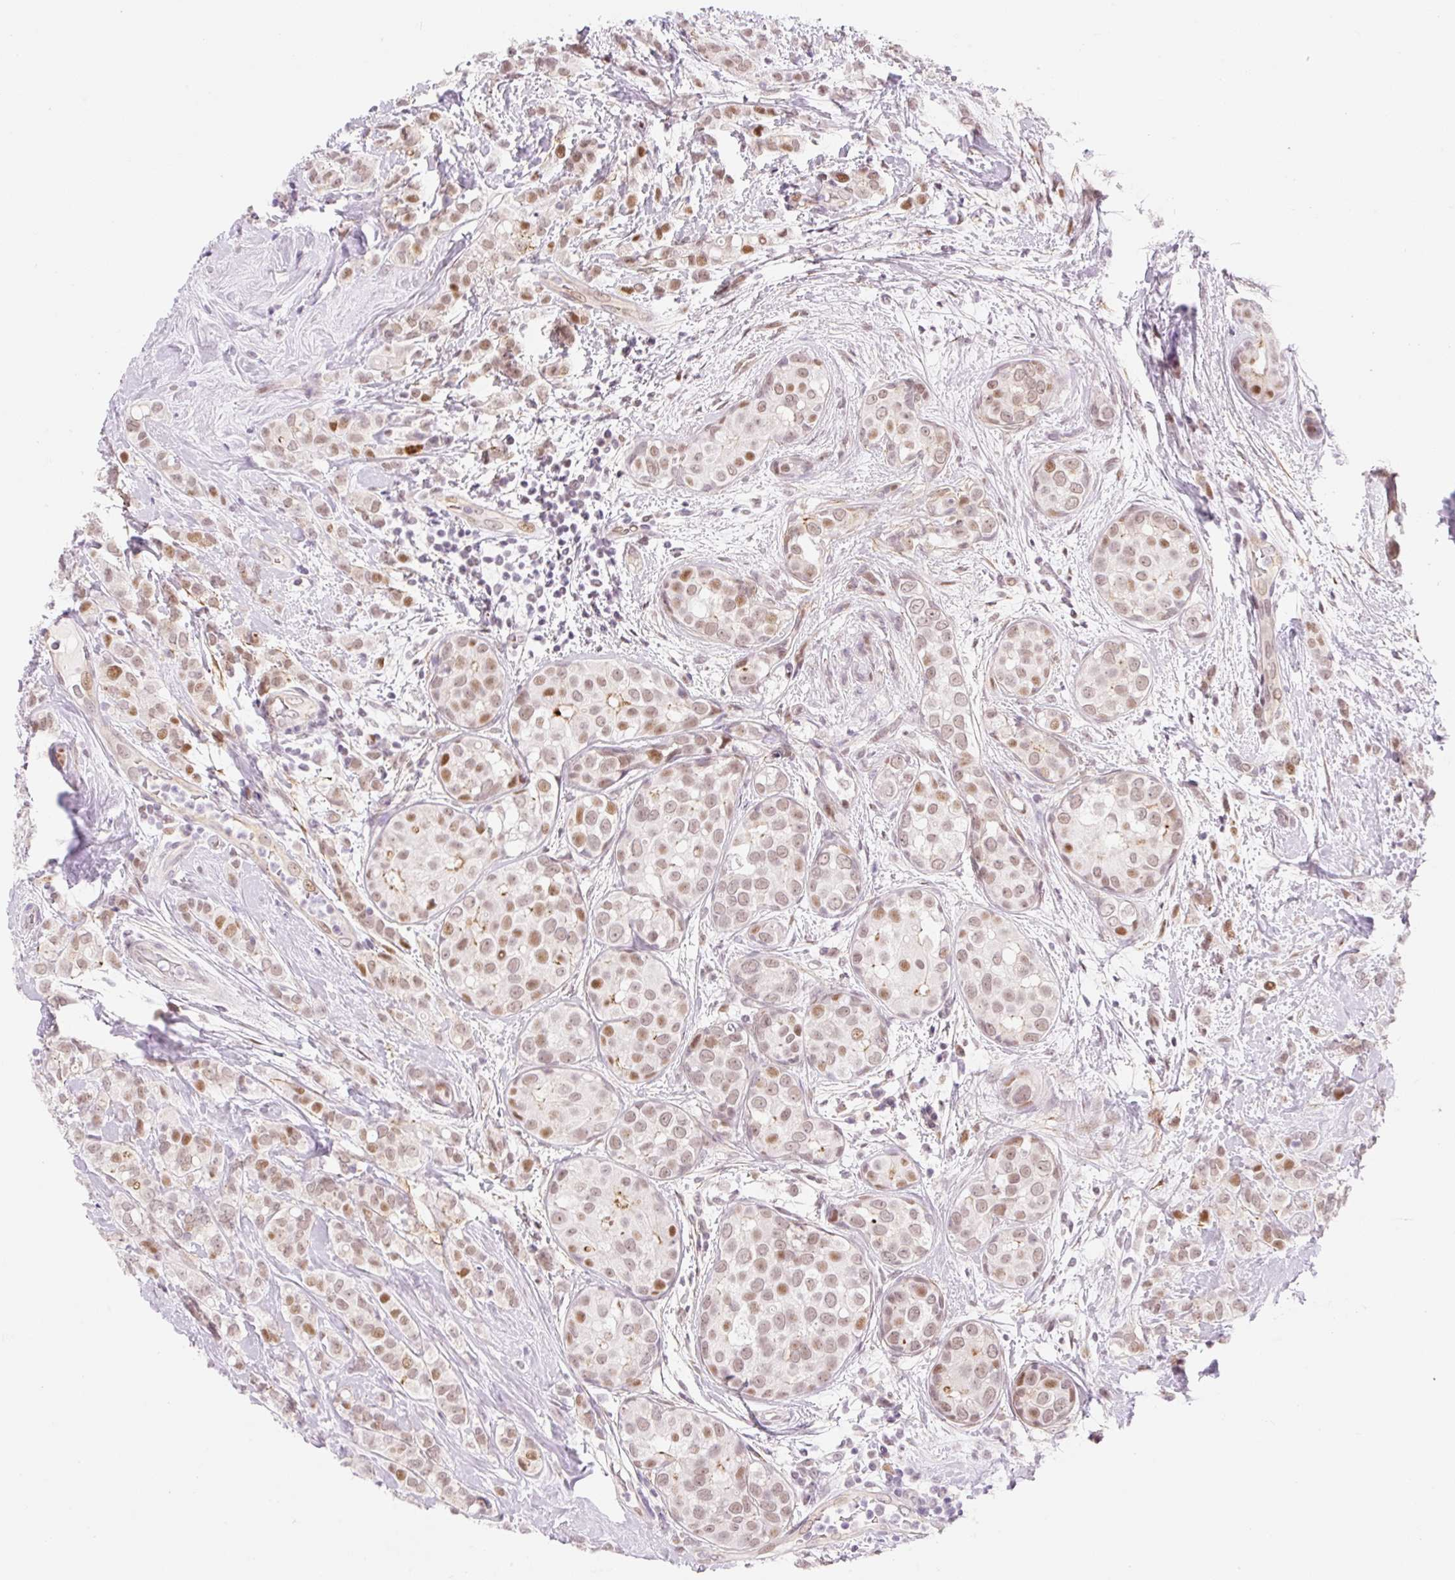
{"staining": {"intensity": "weak", "quantity": ">75%", "location": "nuclear"}, "tissue": "breast cancer", "cell_type": "Tumor cells", "image_type": "cancer", "snomed": [{"axis": "morphology", "description": "Lobular carcinoma"}, {"axis": "topography", "description": "Breast"}], "caption": "Immunohistochemical staining of human lobular carcinoma (breast) displays low levels of weak nuclear protein staining in approximately >75% of tumor cells. Immunohistochemistry stains the protein of interest in brown and the nuclei are stained blue.", "gene": "H2BW1", "patient": {"sex": "female", "age": 68}}